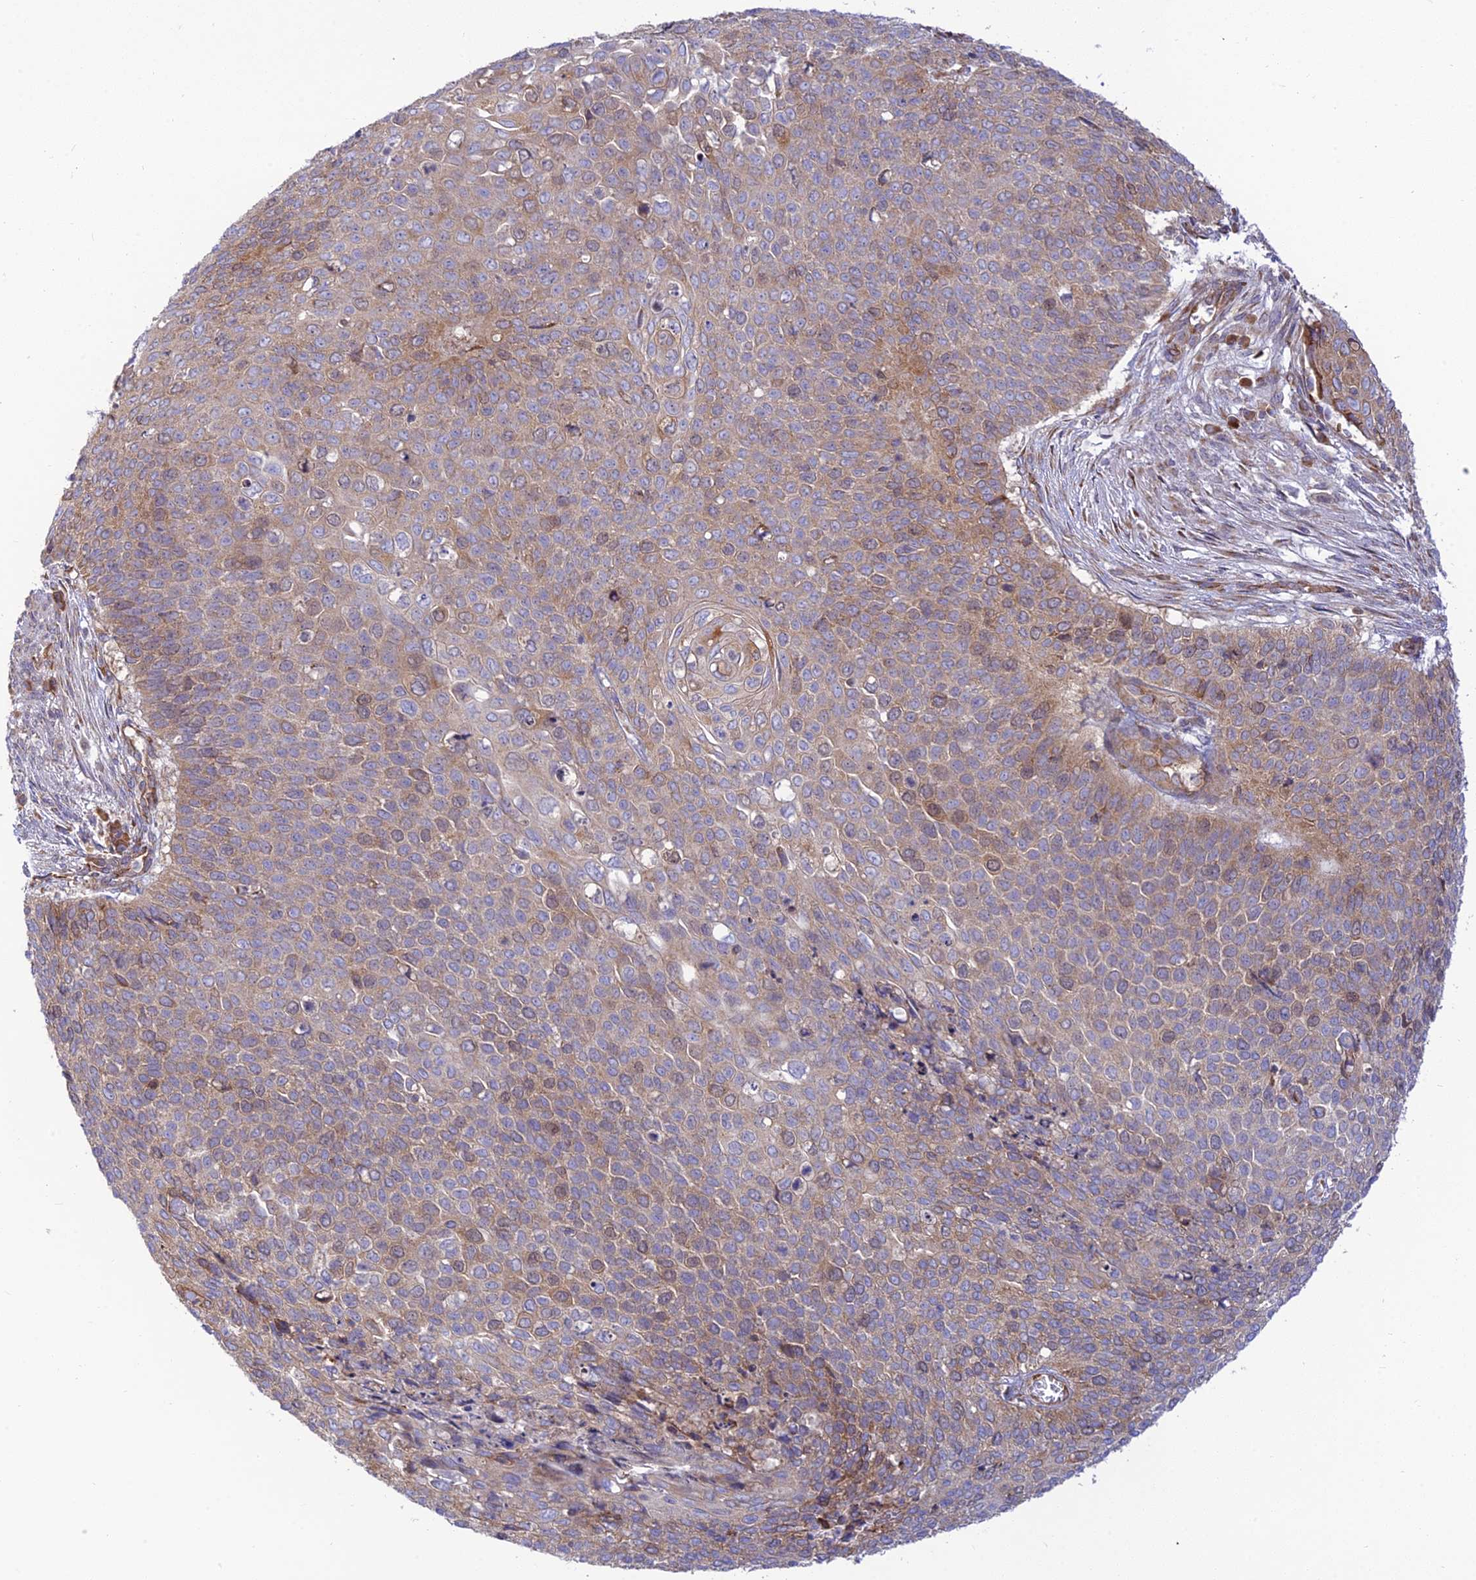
{"staining": {"intensity": "weak", "quantity": "25%-75%", "location": "cytoplasmic/membranous,nuclear"}, "tissue": "cervical cancer", "cell_type": "Tumor cells", "image_type": "cancer", "snomed": [{"axis": "morphology", "description": "Squamous cell carcinoma, NOS"}, {"axis": "topography", "description": "Cervix"}], "caption": "DAB immunohistochemical staining of human squamous cell carcinoma (cervical) shows weak cytoplasmic/membranous and nuclear protein staining in about 25%-75% of tumor cells. (Stains: DAB in brown, nuclei in blue, Microscopy: brightfield microscopy at high magnification).", "gene": "PIMREG", "patient": {"sex": "female", "age": 39}}